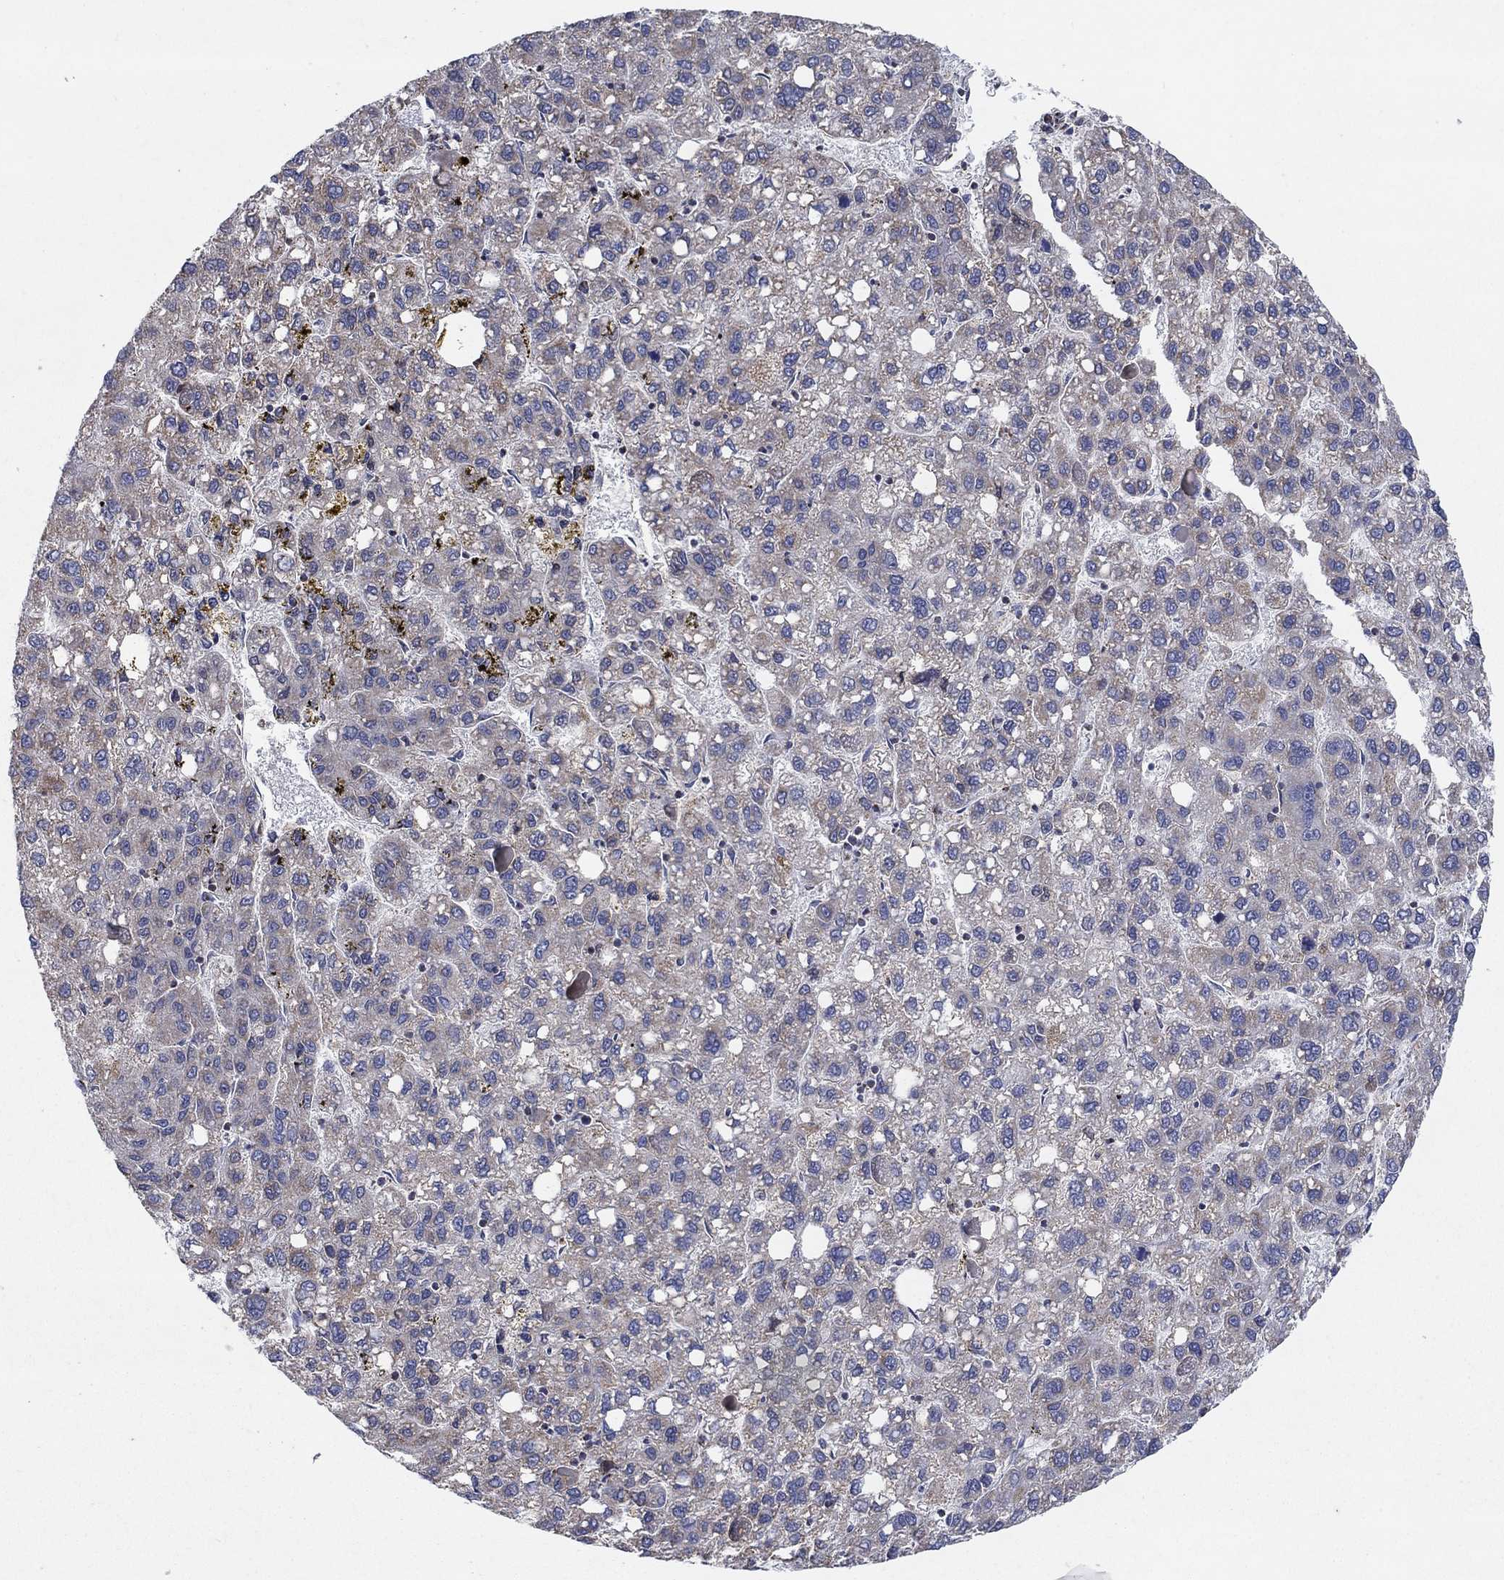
{"staining": {"intensity": "weak", "quantity": "25%-75%", "location": "cytoplasmic/membranous"}, "tissue": "liver cancer", "cell_type": "Tumor cells", "image_type": "cancer", "snomed": [{"axis": "morphology", "description": "Carcinoma, Hepatocellular, NOS"}, {"axis": "topography", "description": "Liver"}], "caption": "Immunohistochemical staining of human hepatocellular carcinoma (liver) displays low levels of weak cytoplasmic/membranous staining in approximately 25%-75% of tumor cells. (Brightfield microscopy of DAB IHC at high magnification).", "gene": "C9orf85", "patient": {"sex": "female", "age": 82}}